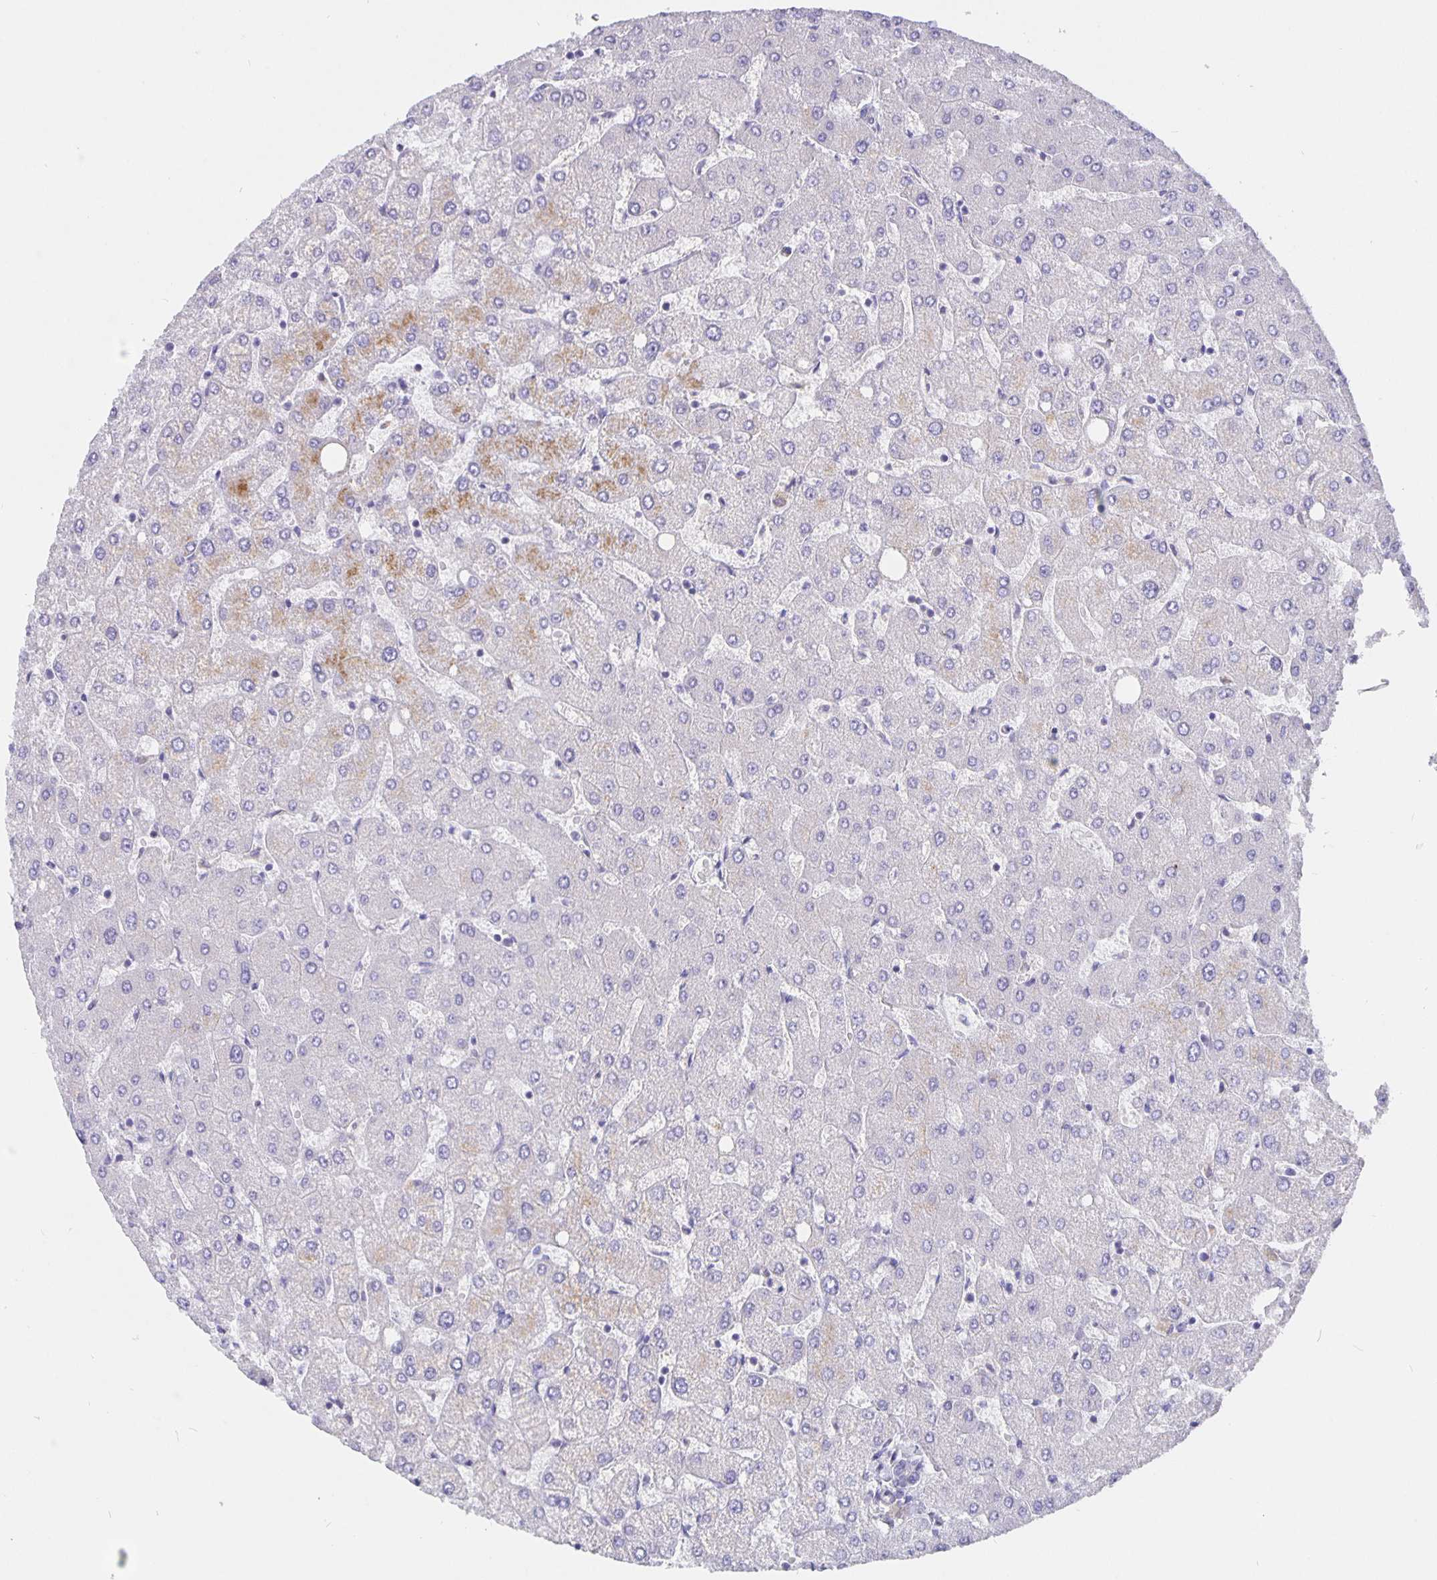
{"staining": {"intensity": "negative", "quantity": "none", "location": "none"}, "tissue": "liver", "cell_type": "Cholangiocytes", "image_type": "normal", "snomed": [{"axis": "morphology", "description": "Normal tissue, NOS"}, {"axis": "topography", "description": "Liver"}], "caption": "Cholangiocytes are negative for brown protein staining in benign liver. (Stains: DAB immunohistochemistry with hematoxylin counter stain, Microscopy: brightfield microscopy at high magnification).", "gene": "CFAP74", "patient": {"sex": "female", "age": 54}}